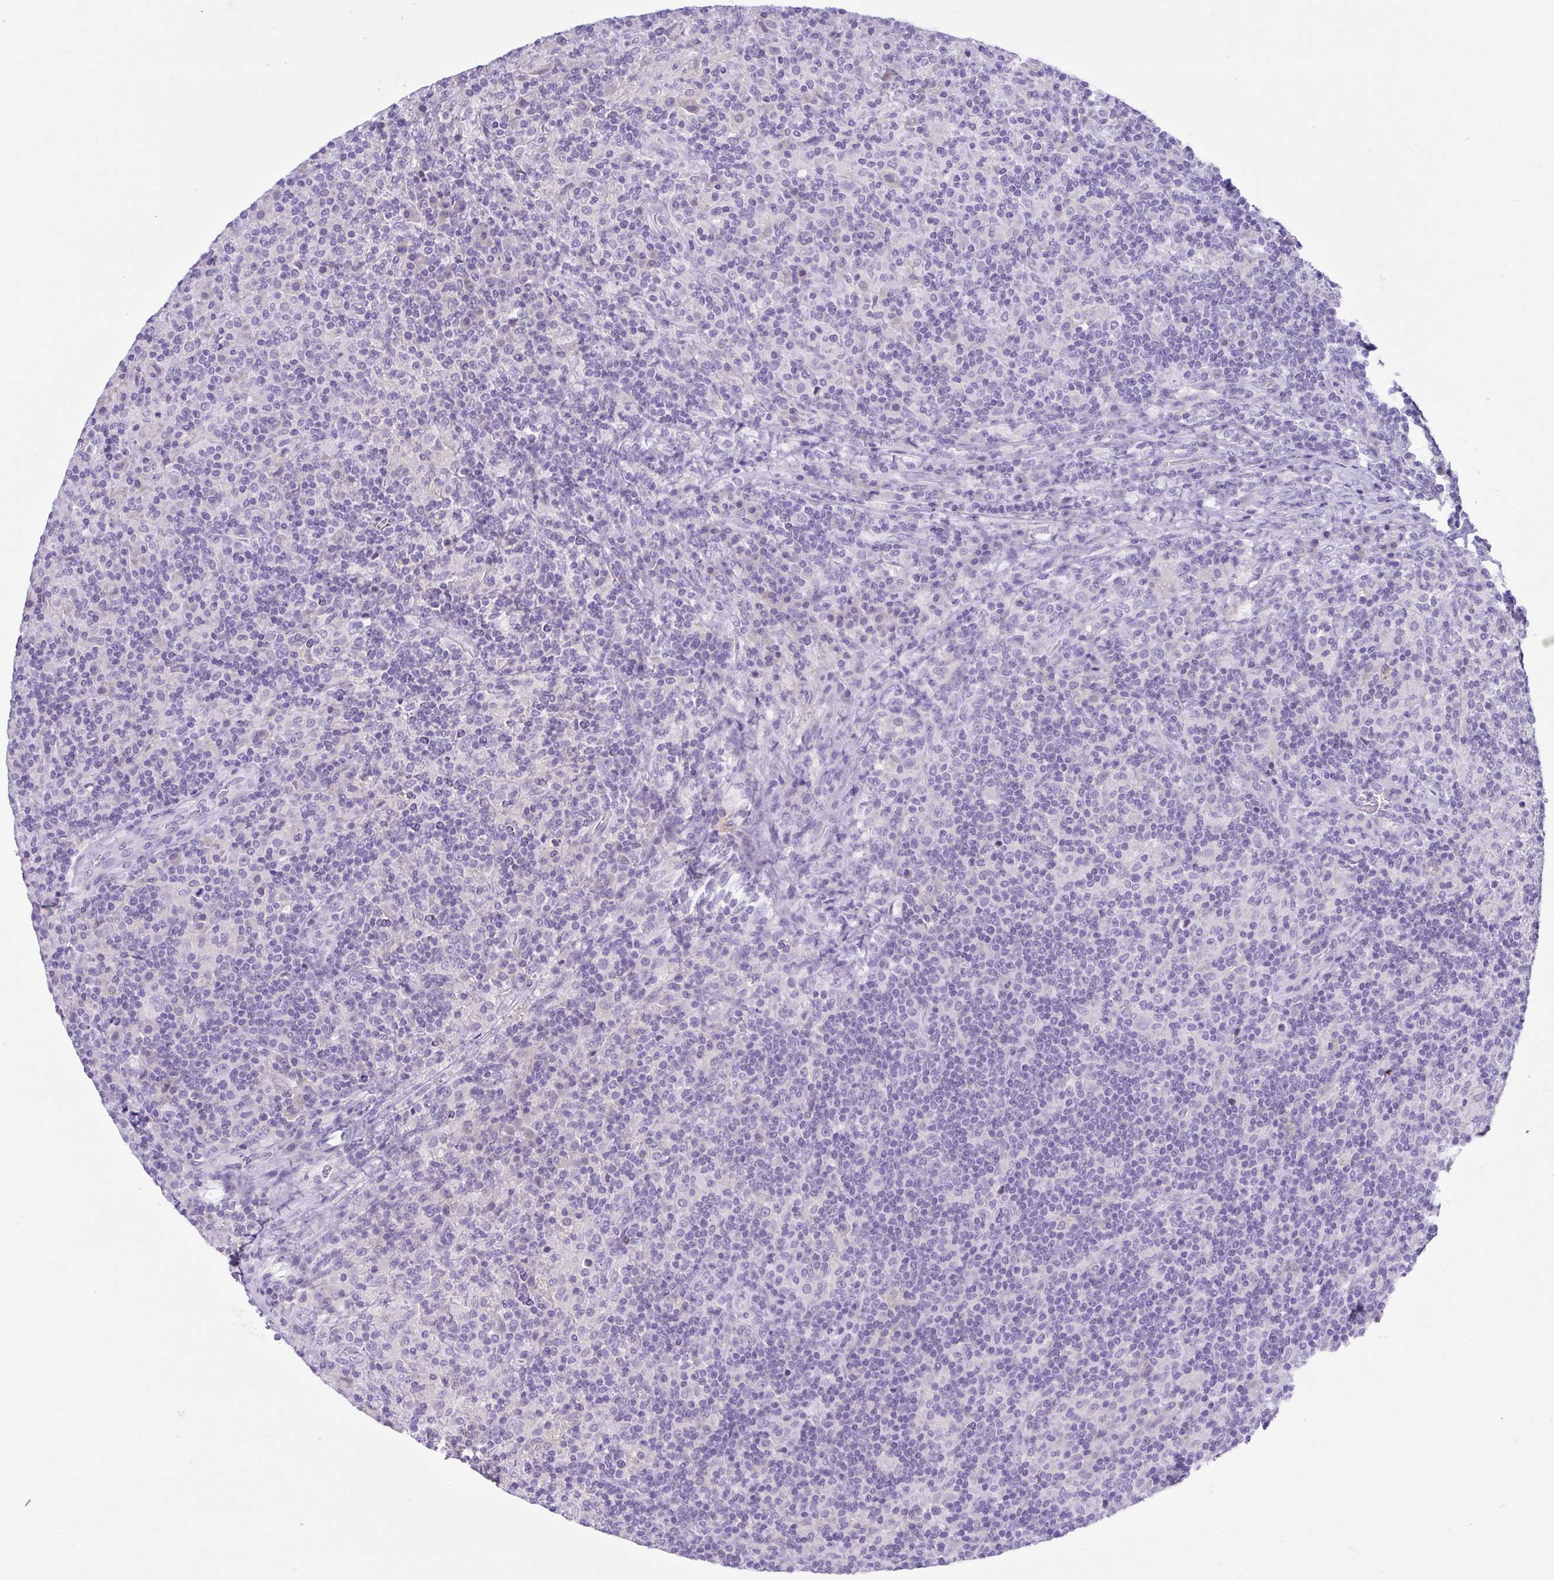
{"staining": {"intensity": "negative", "quantity": "none", "location": "none"}, "tissue": "lymphoma", "cell_type": "Tumor cells", "image_type": "cancer", "snomed": [{"axis": "morphology", "description": "Hodgkin's disease, NOS"}, {"axis": "topography", "description": "Lymph node"}], "caption": "Immunohistochemistry image of lymphoma stained for a protein (brown), which displays no staining in tumor cells.", "gene": "A1BG", "patient": {"sex": "male", "age": 70}}